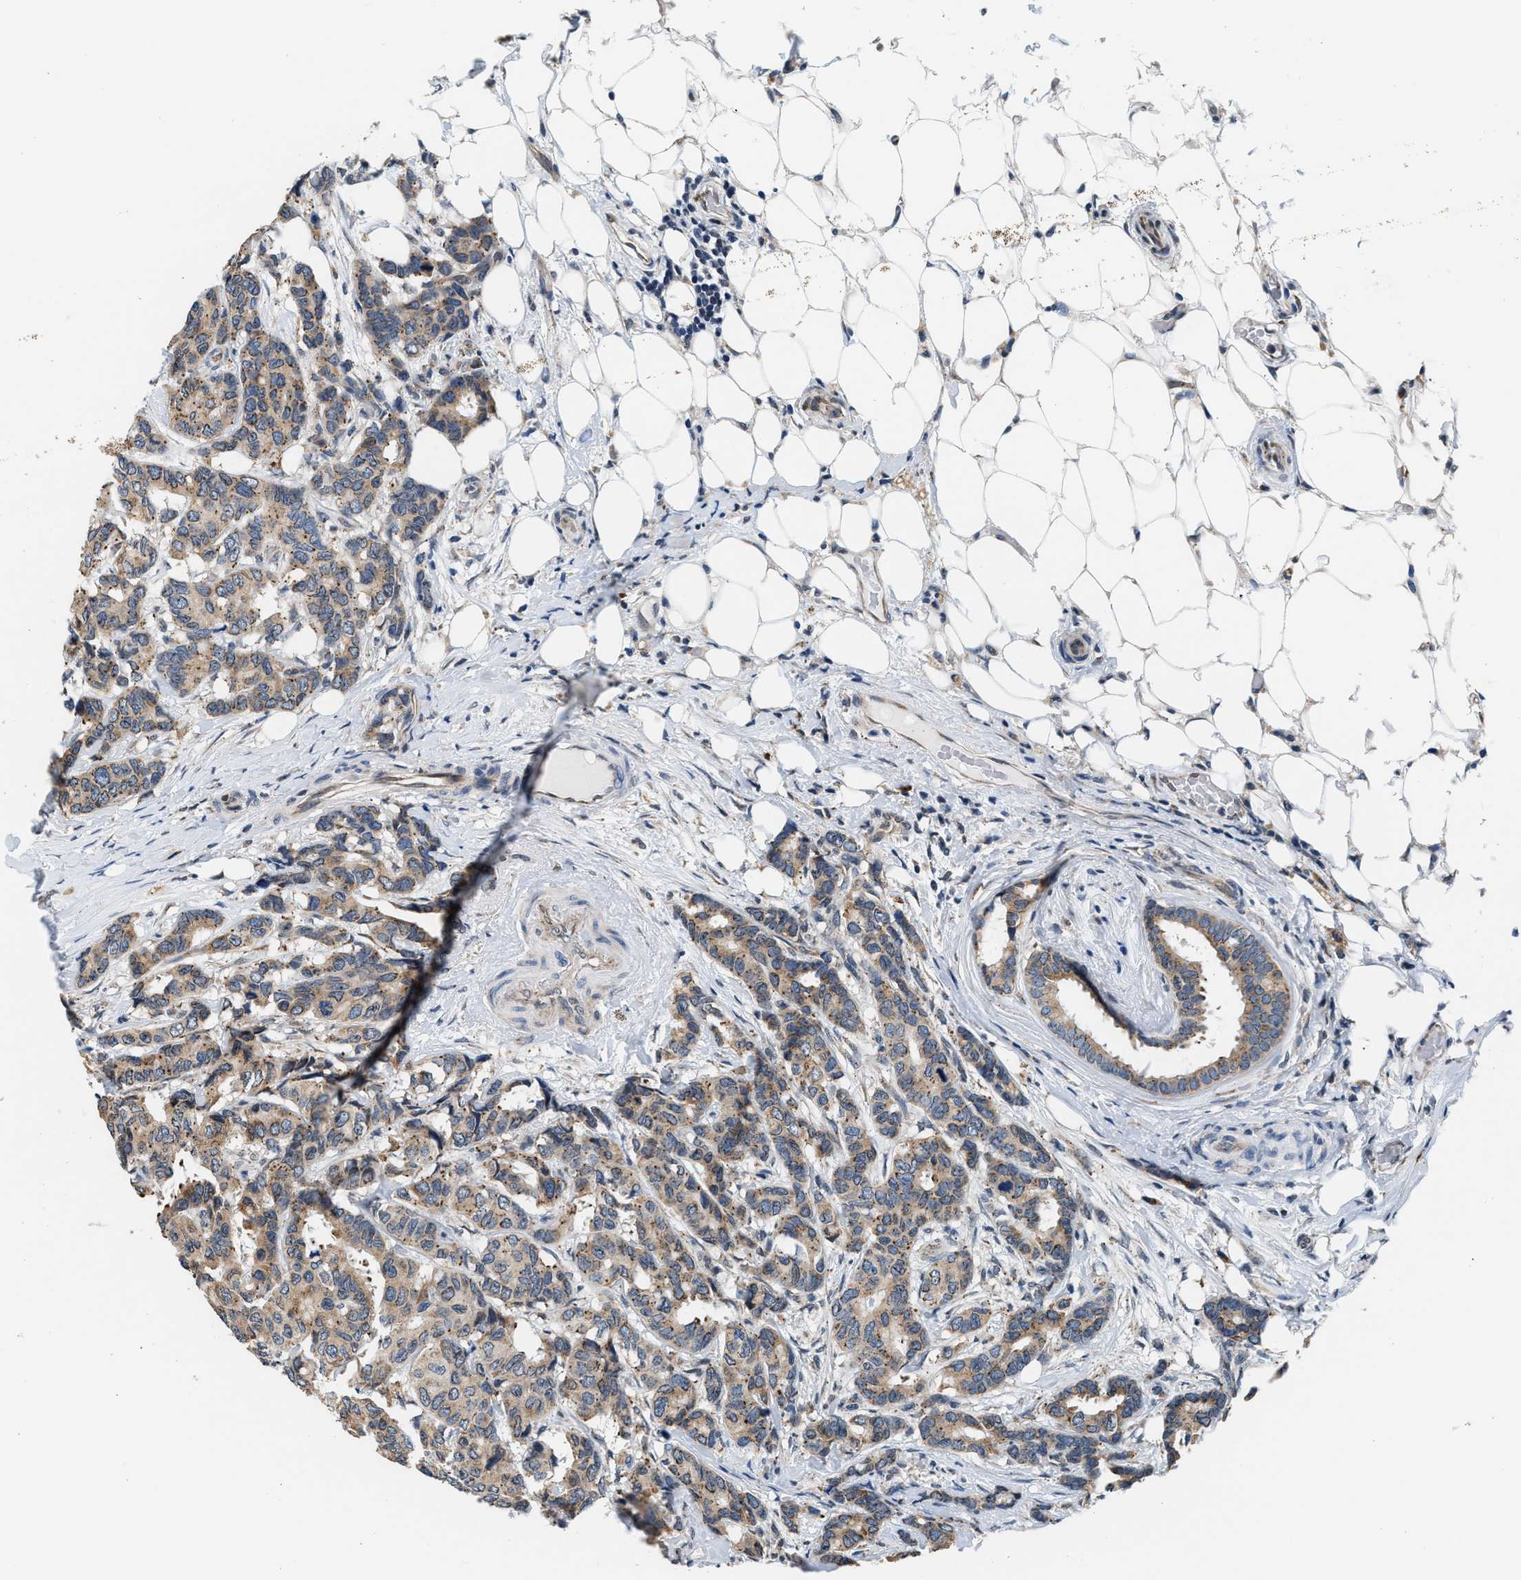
{"staining": {"intensity": "weak", "quantity": ">75%", "location": "cytoplasmic/membranous"}, "tissue": "breast cancer", "cell_type": "Tumor cells", "image_type": "cancer", "snomed": [{"axis": "morphology", "description": "Duct carcinoma"}, {"axis": "topography", "description": "Breast"}], "caption": "Breast cancer (intraductal carcinoma) stained for a protein exhibits weak cytoplasmic/membranous positivity in tumor cells.", "gene": "KCNMB2", "patient": {"sex": "female", "age": 87}}